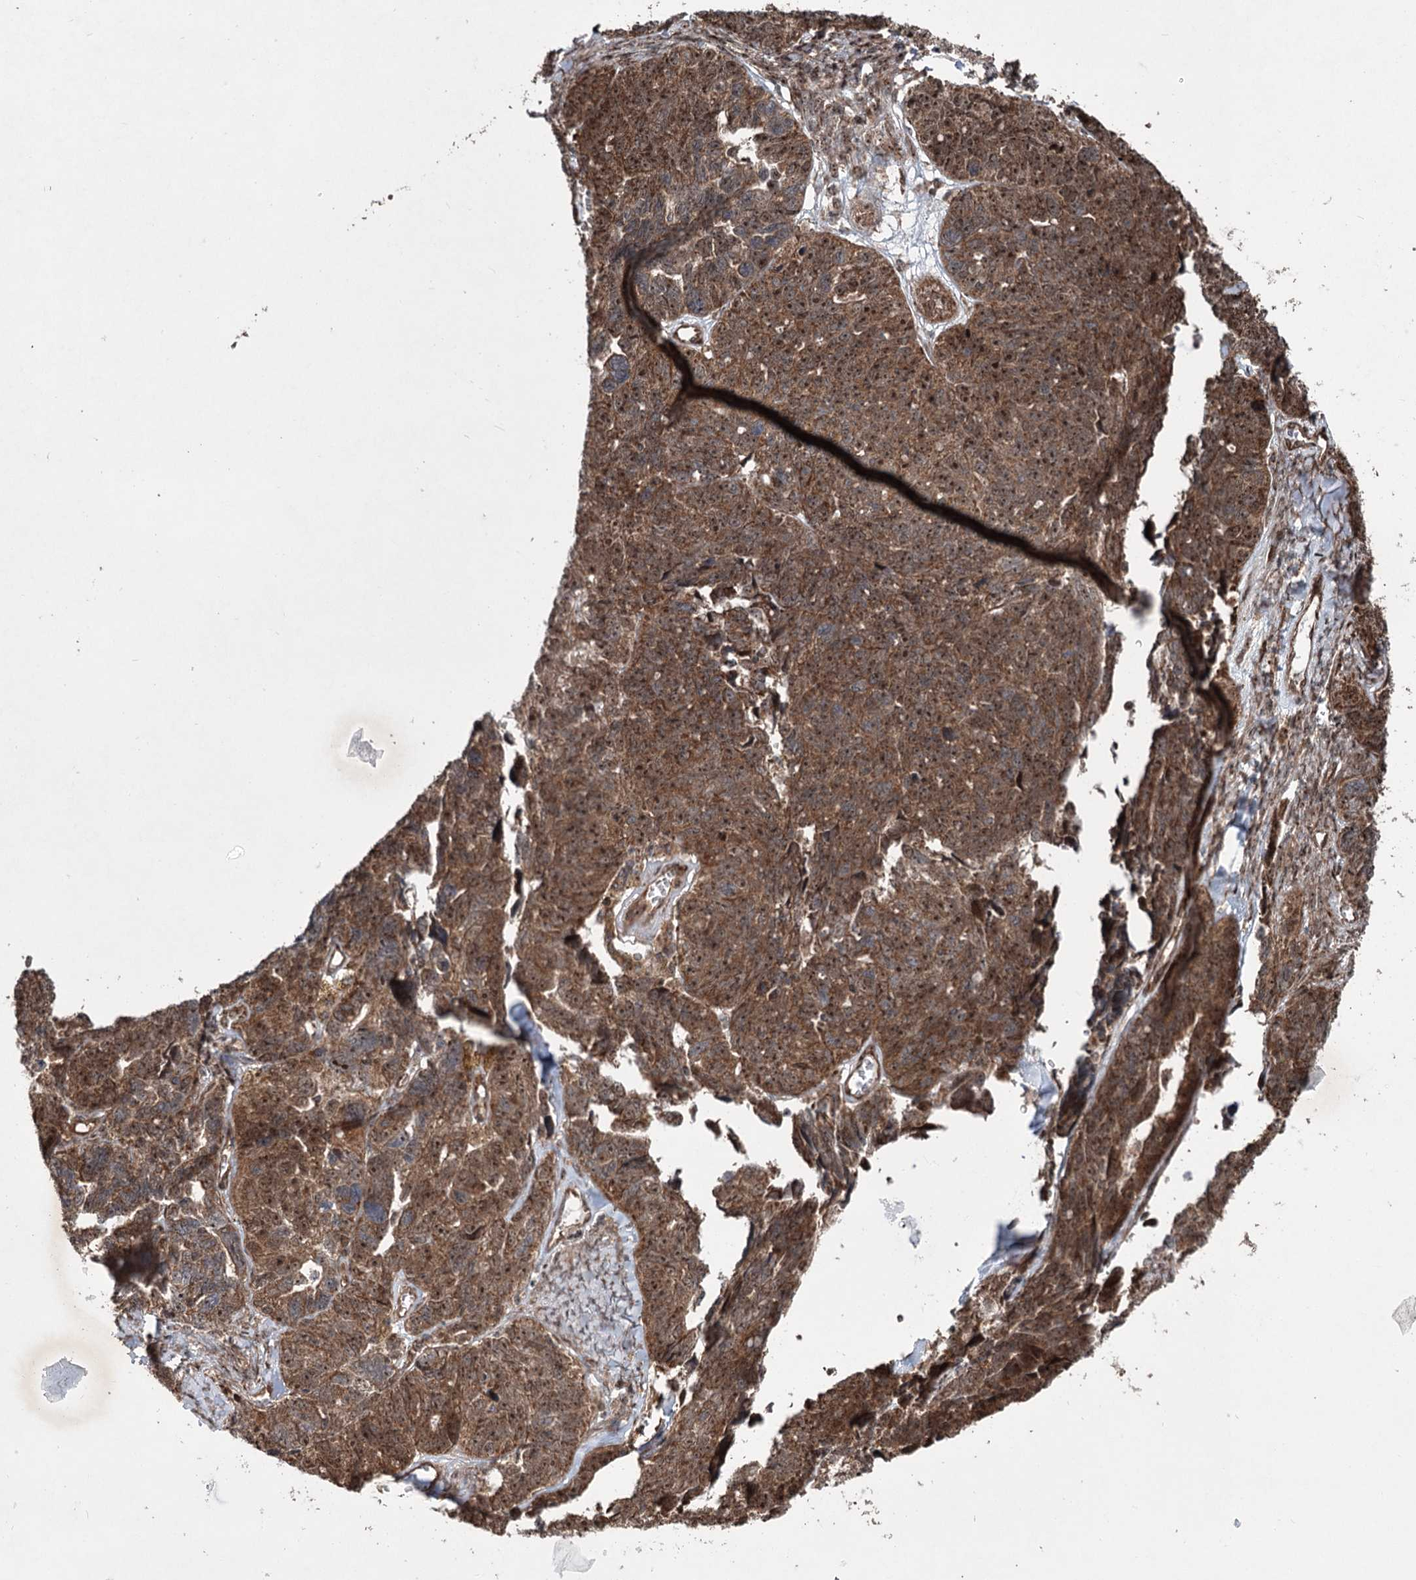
{"staining": {"intensity": "strong", "quantity": ">75%", "location": "cytoplasmic/membranous,nuclear"}, "tissue": "ovarian cancer", "cell_type": "Tumor cells", "image_type": "cancer", "snomed": [{"axis": "morphology", "description": "Cystadenocarcinoma, serous, NOS"}, {"axis": "topography", "description": "Ovary"}], "caption": "Immunohistochemistry (IHC) micrograph of human serous cystadenocarcinoma (ovarian) stained for a protein (brown), which exhibits high levels of strong cytoplasmic/membranous and nuclear expression in about >75% of tumor cells.", "gene": "SERINC5", "patient": {"sex": "female", "age": 79}}